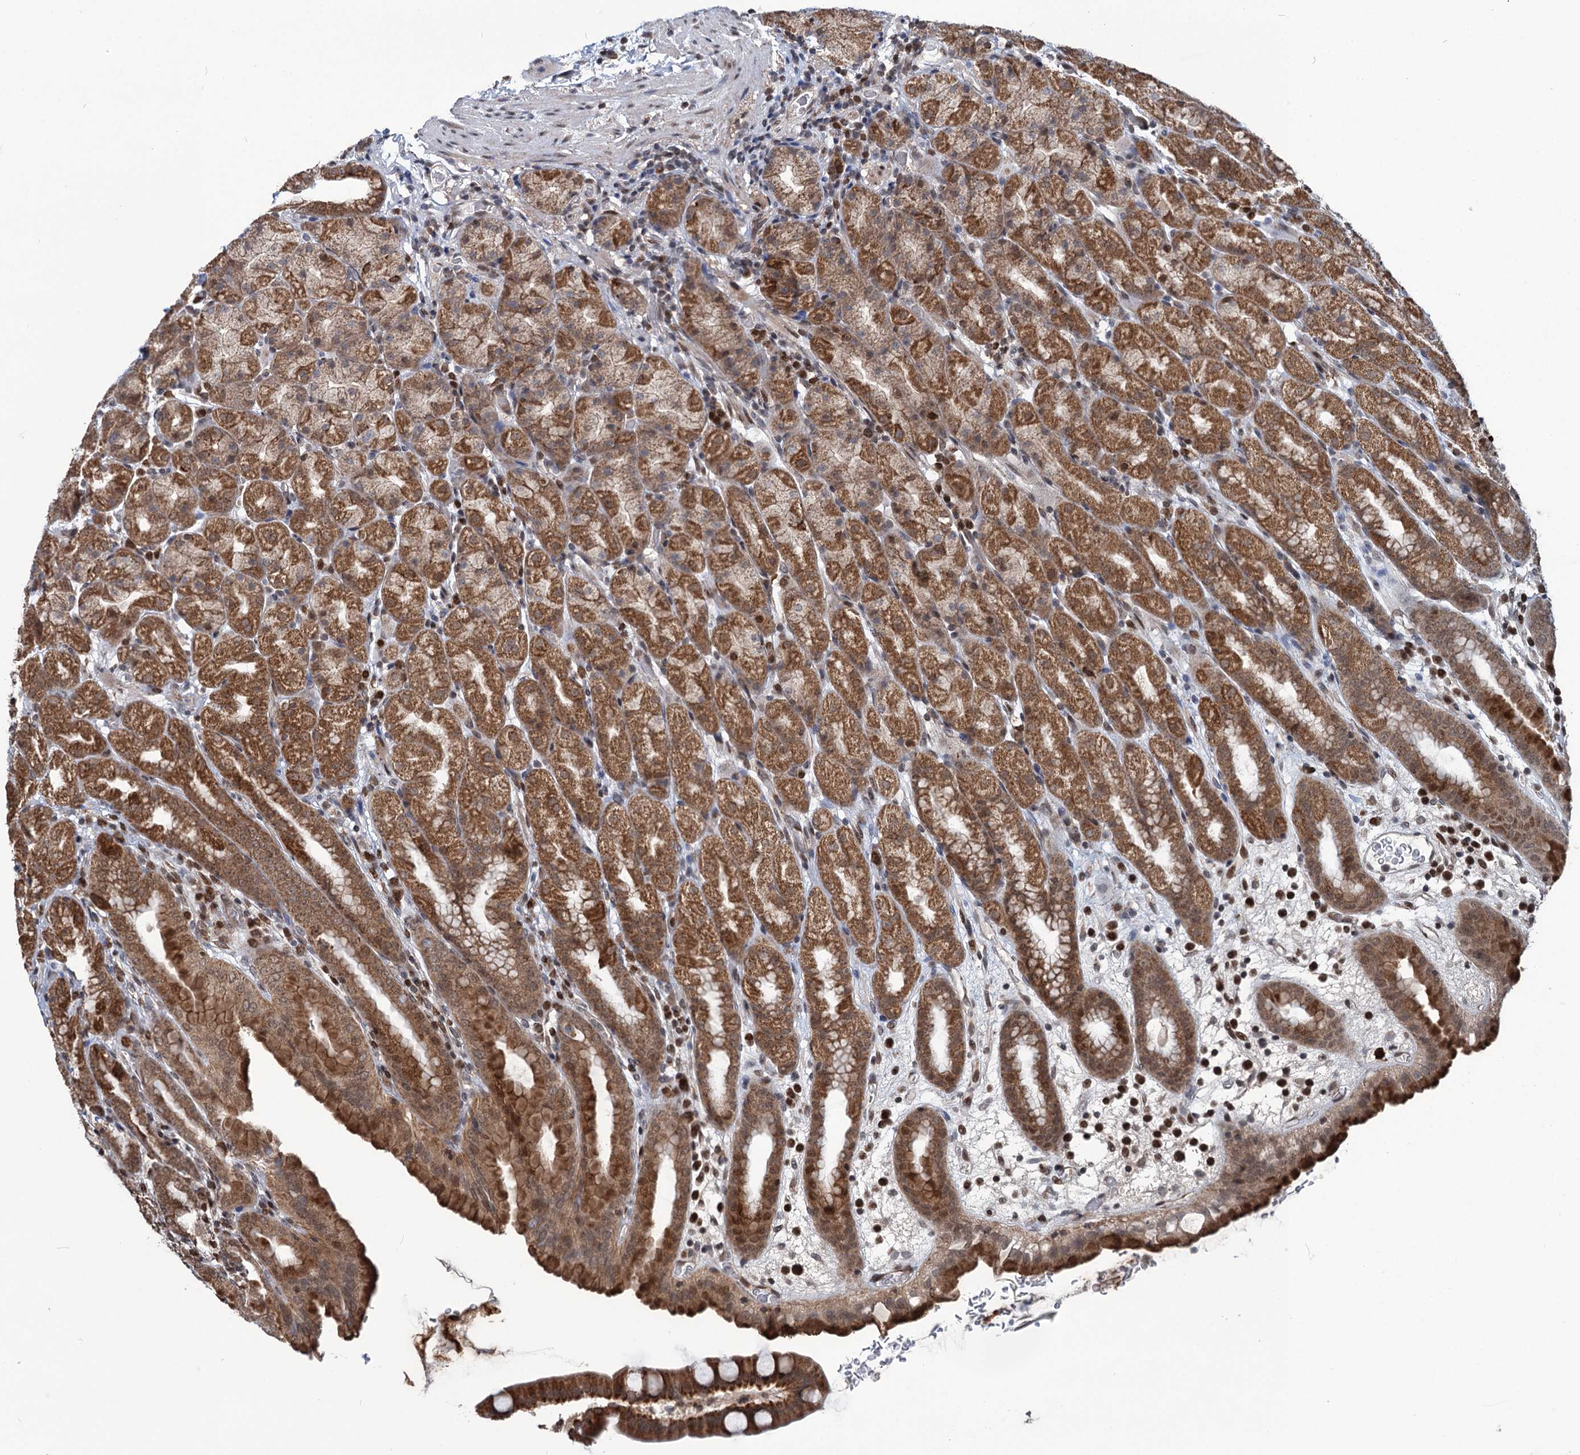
{"staining": {"intensity": "moderate", "quantity": ">75%", "location": "cytoplasmic/membranous"}, "tissue": "stomach", "cell_type": "Glandular cells", "image_type": "normal", "snomed": [{"axis": "morphology", "description": "Normal tissue, NOS"}, {"axis": "topography", "description": "Stomach, upper"}], "caption": "Immunohistochemical staining of normal stomach exhibits medium levels of moderate cytoplasmic/membranous positivity in approximately >75% of glandular cells.", "gene": "PHC3", "patient": {"sex": "male", "age": 68}}